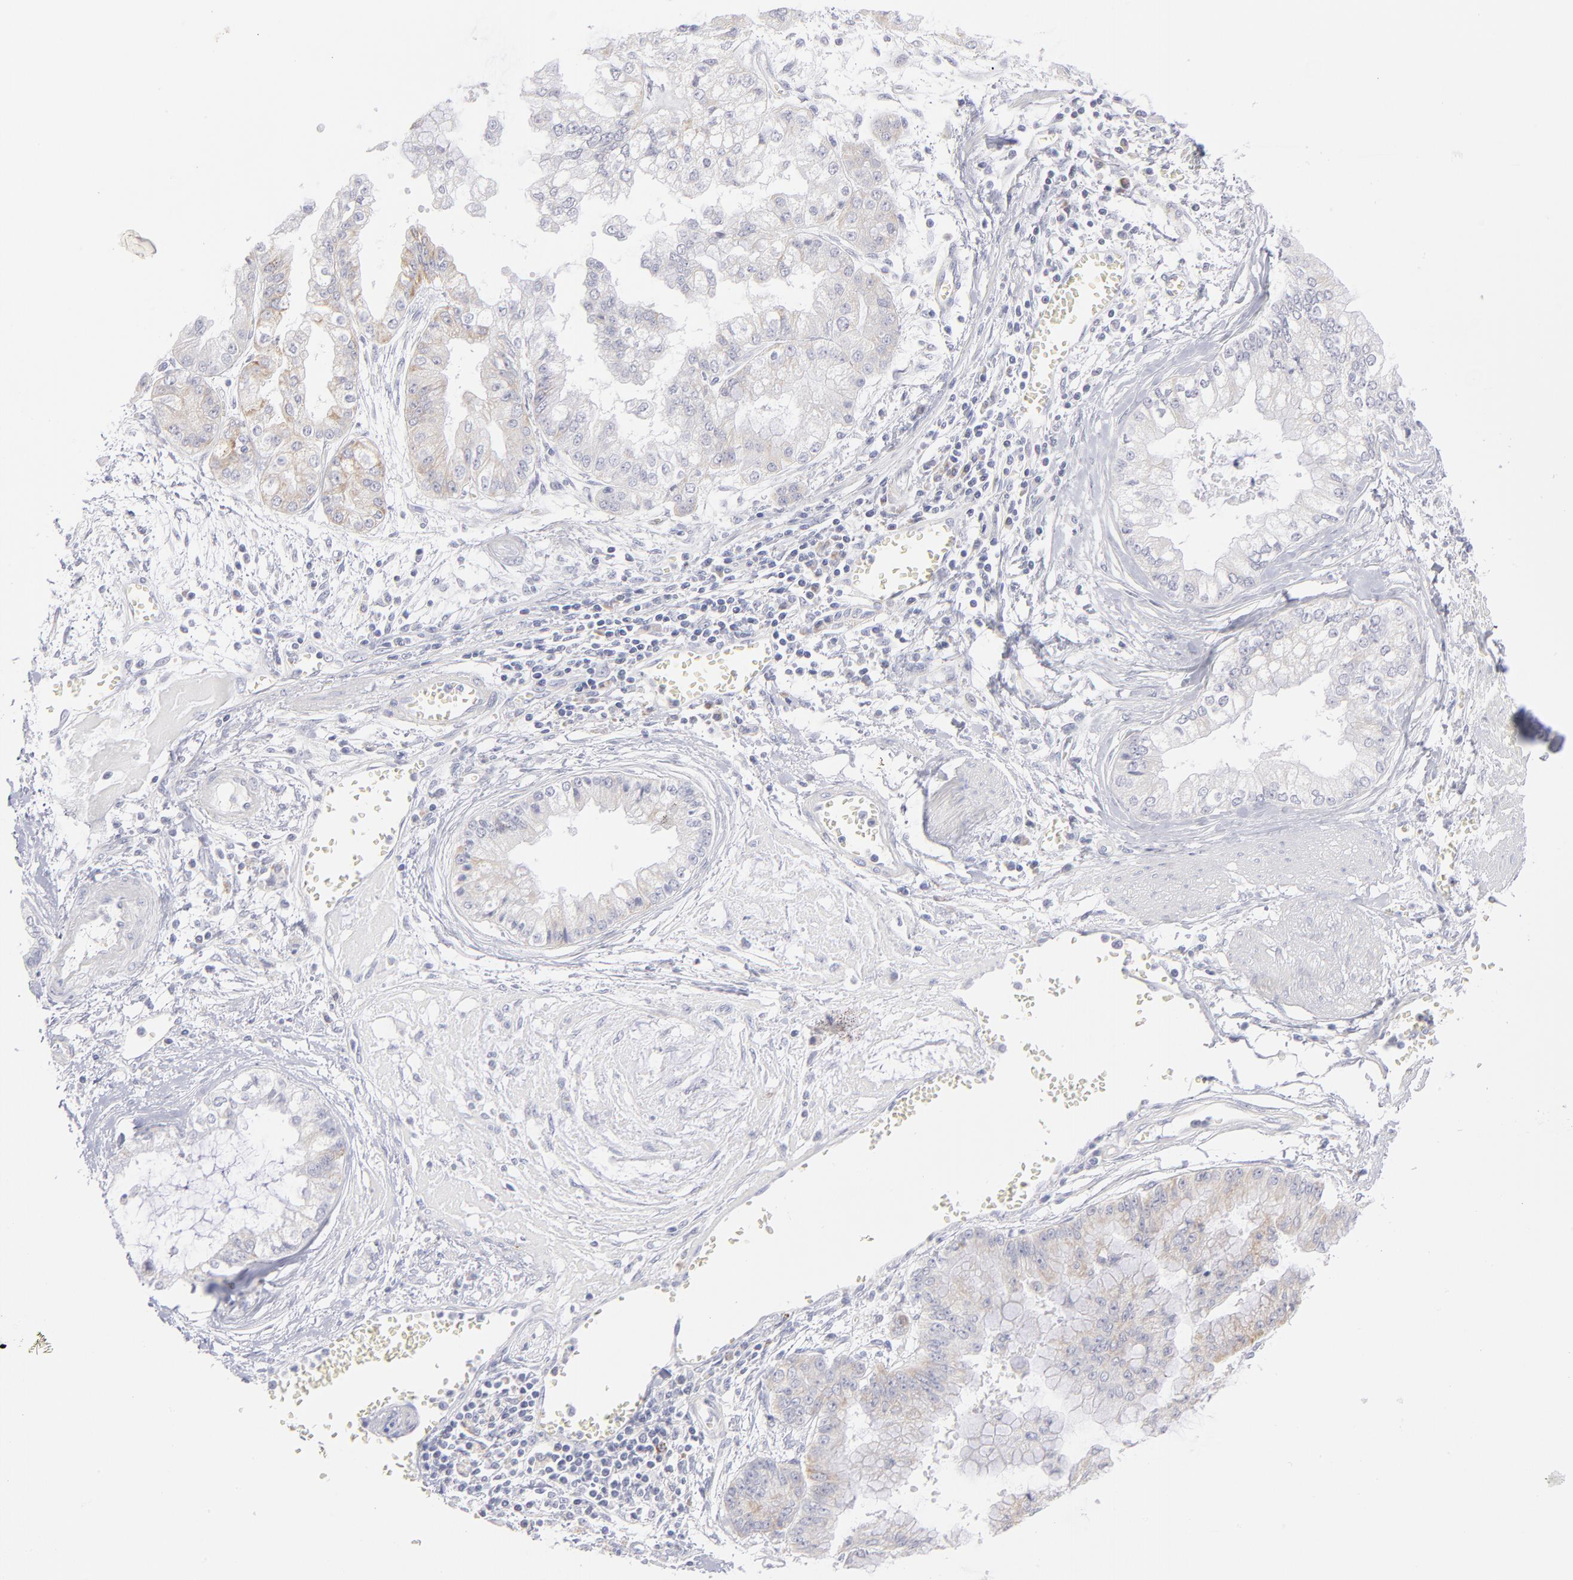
{"staining": {"intensity": "weak", "quantity": "25%-75%", "location": "cytoplasmic/membranous"}, "tissue": "liver cancer", "cell_type": "Tumor cells", "image_type": "cancer", "snomed": [{"axis": "morphology", "description": "Cholangiocarcinoma"}, {"axis": "topography", "description": "Liver"}], "caption": "Immunohistochemical staining of human liver cancer reveals low levels of weak cytoplasmic/membranous positivity in about 25%-75% of tumor cells. Using DAB (brown) and hematoxylin (blue) stains, captured at high magnification using brightfield microscopy.", "gene": "MTHFD2", "patient": {"sex": "female", "age": 79}}